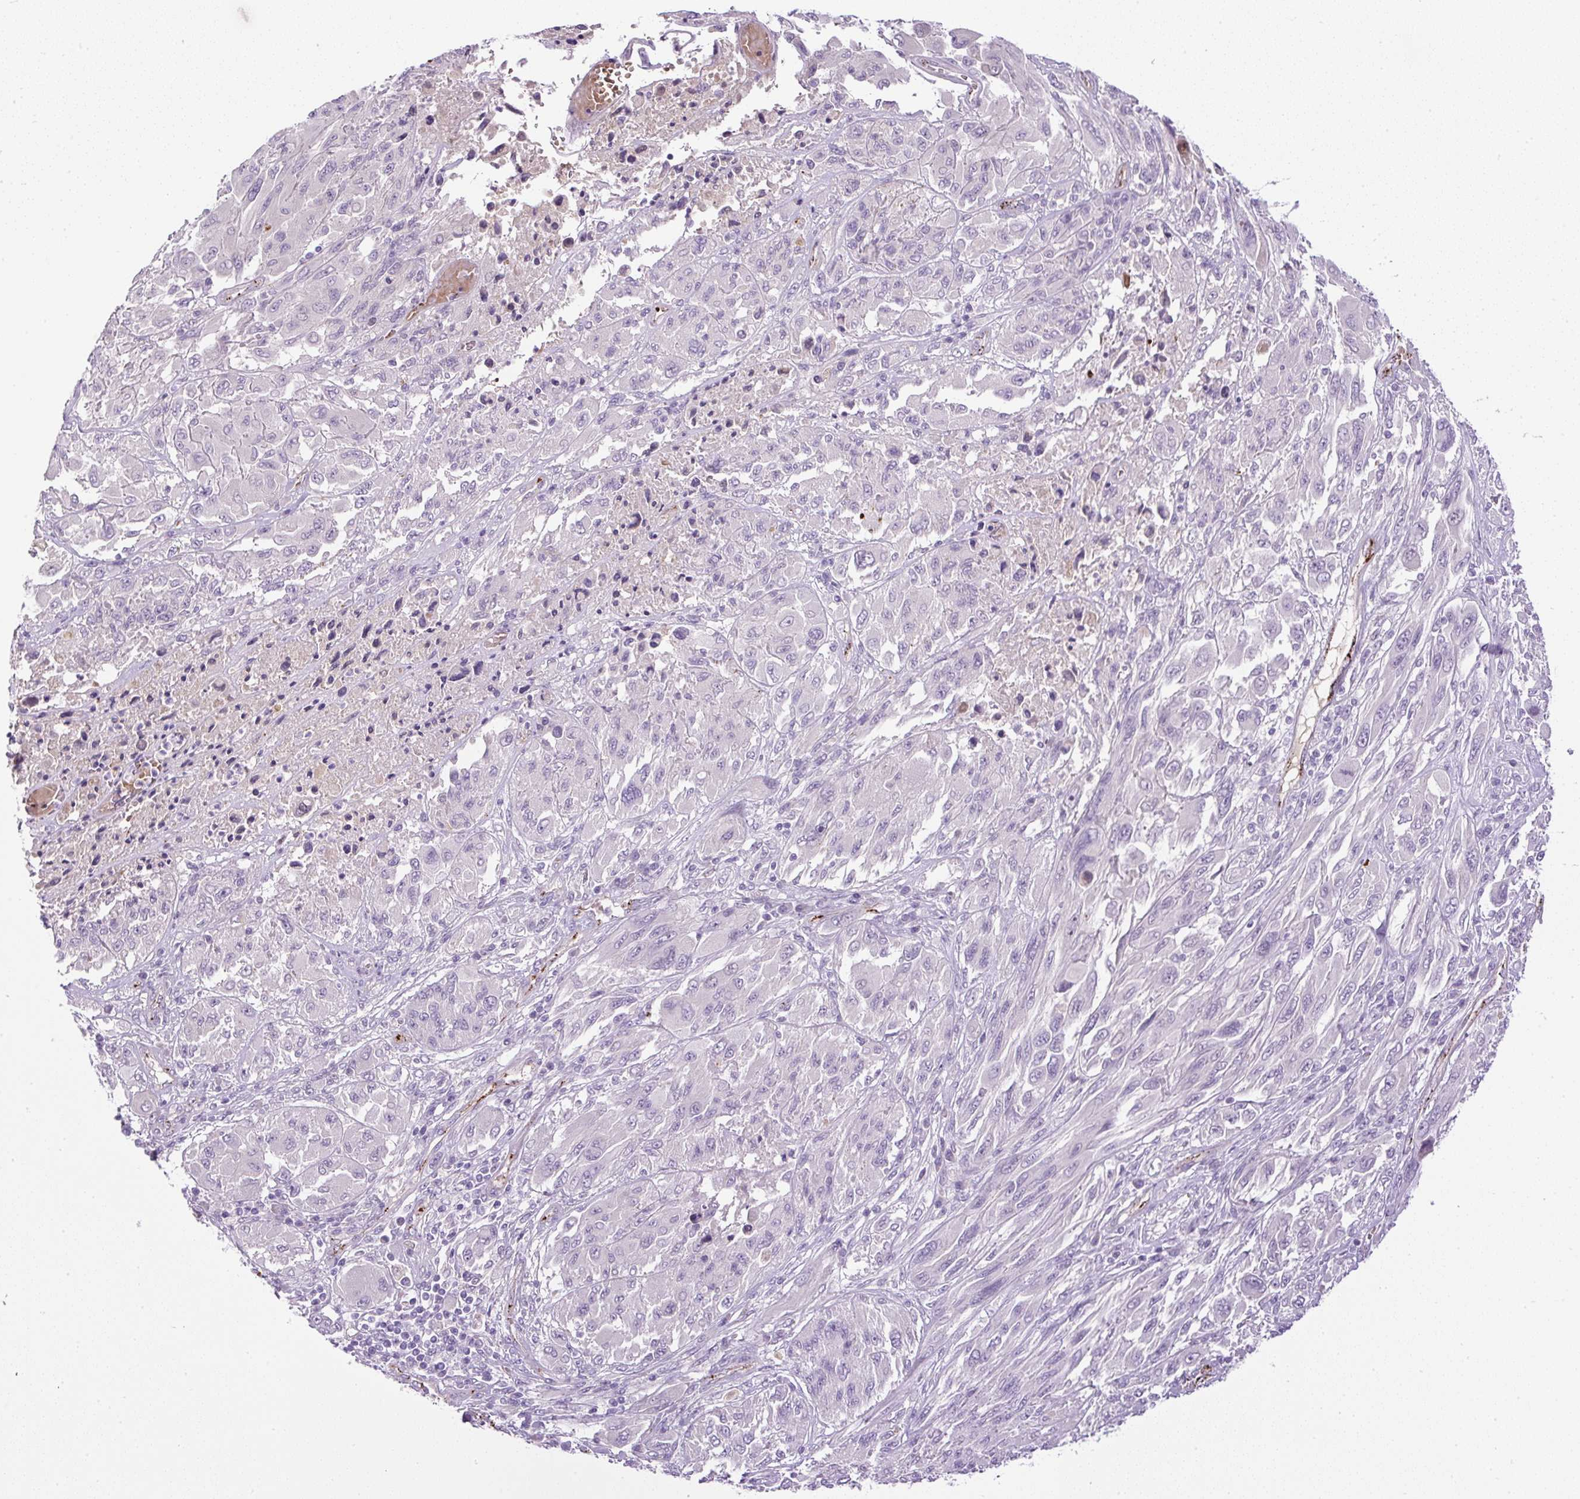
{"staining": {"intensity": "negative", "quantity": "none", "location": "none"}, "tissue": "melanoma", "cell_type": "Tumor cells", "image_type": "cancer", "snomed": [{"axis": "morphology", "description": "Malignant melanoma, NOS"}, {"axis": "topography", "description": "Skin"}], "caption": "Immunohistochemical staining of melanoma demonstrates no significant staining in tumor cells.", "gene": "LEFTY2", "patient": {"sex": "female", "age": 91}}